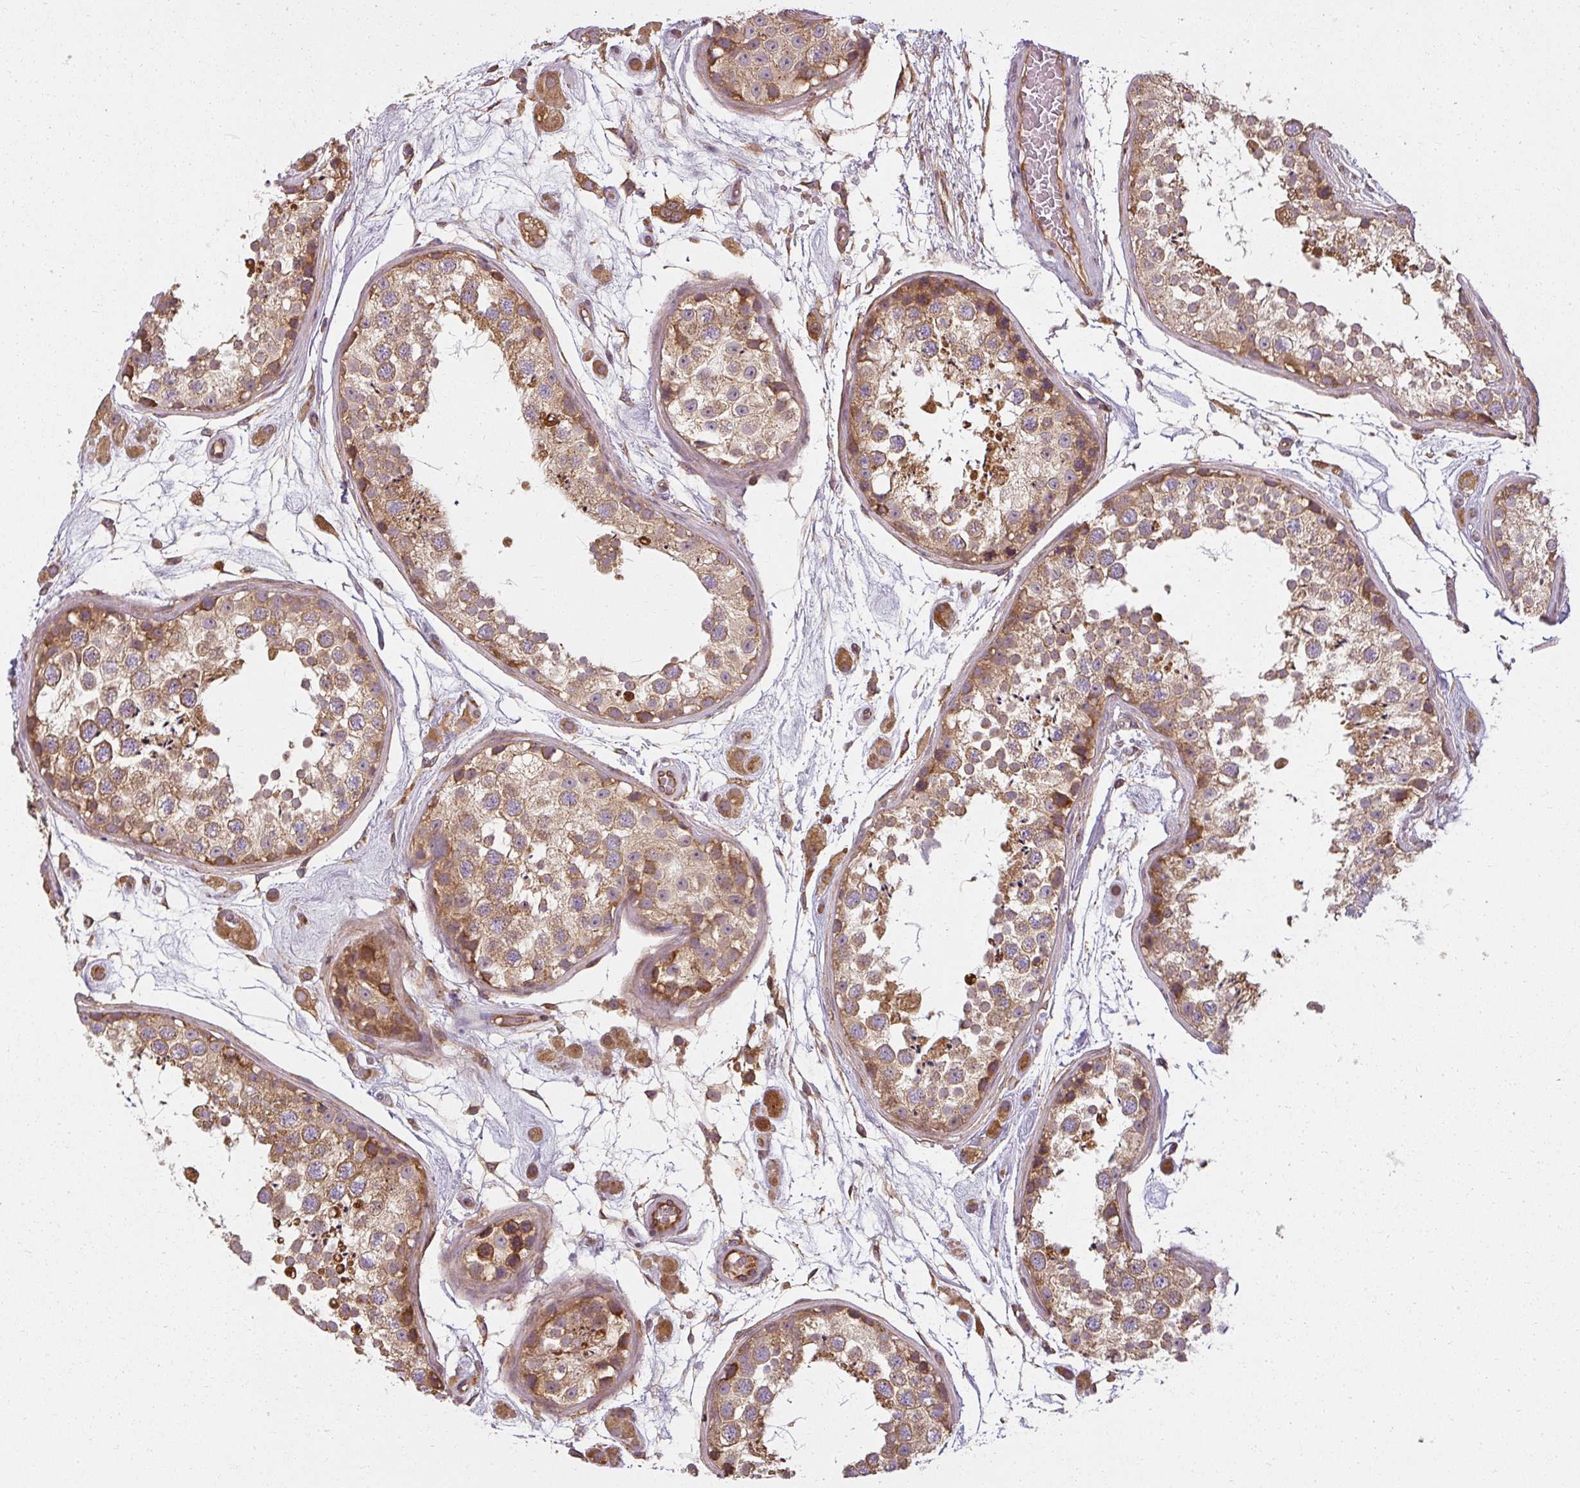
{"staining": {"intensity": "moderate", "quantity": ">75%", "location": "cytoplasmic/membranous"}, "tissue": "testis", "cell_type": "Cells in seminiferous ducts", "image_type": "normal", "snomed": [{"axis": "morphology", "description": "Normal tissue, NOS"}, {"axis": "topography", "description": "Testis"}], "caption": "Brown immunohistochemical staining in unremarkable human testis reveals moderate cytoplasmic/membranous positivity in approximately >75% of cells in seminiferous ducts.", "gene": "RPL24", "patient": {"sex": "male", "age": 25}}